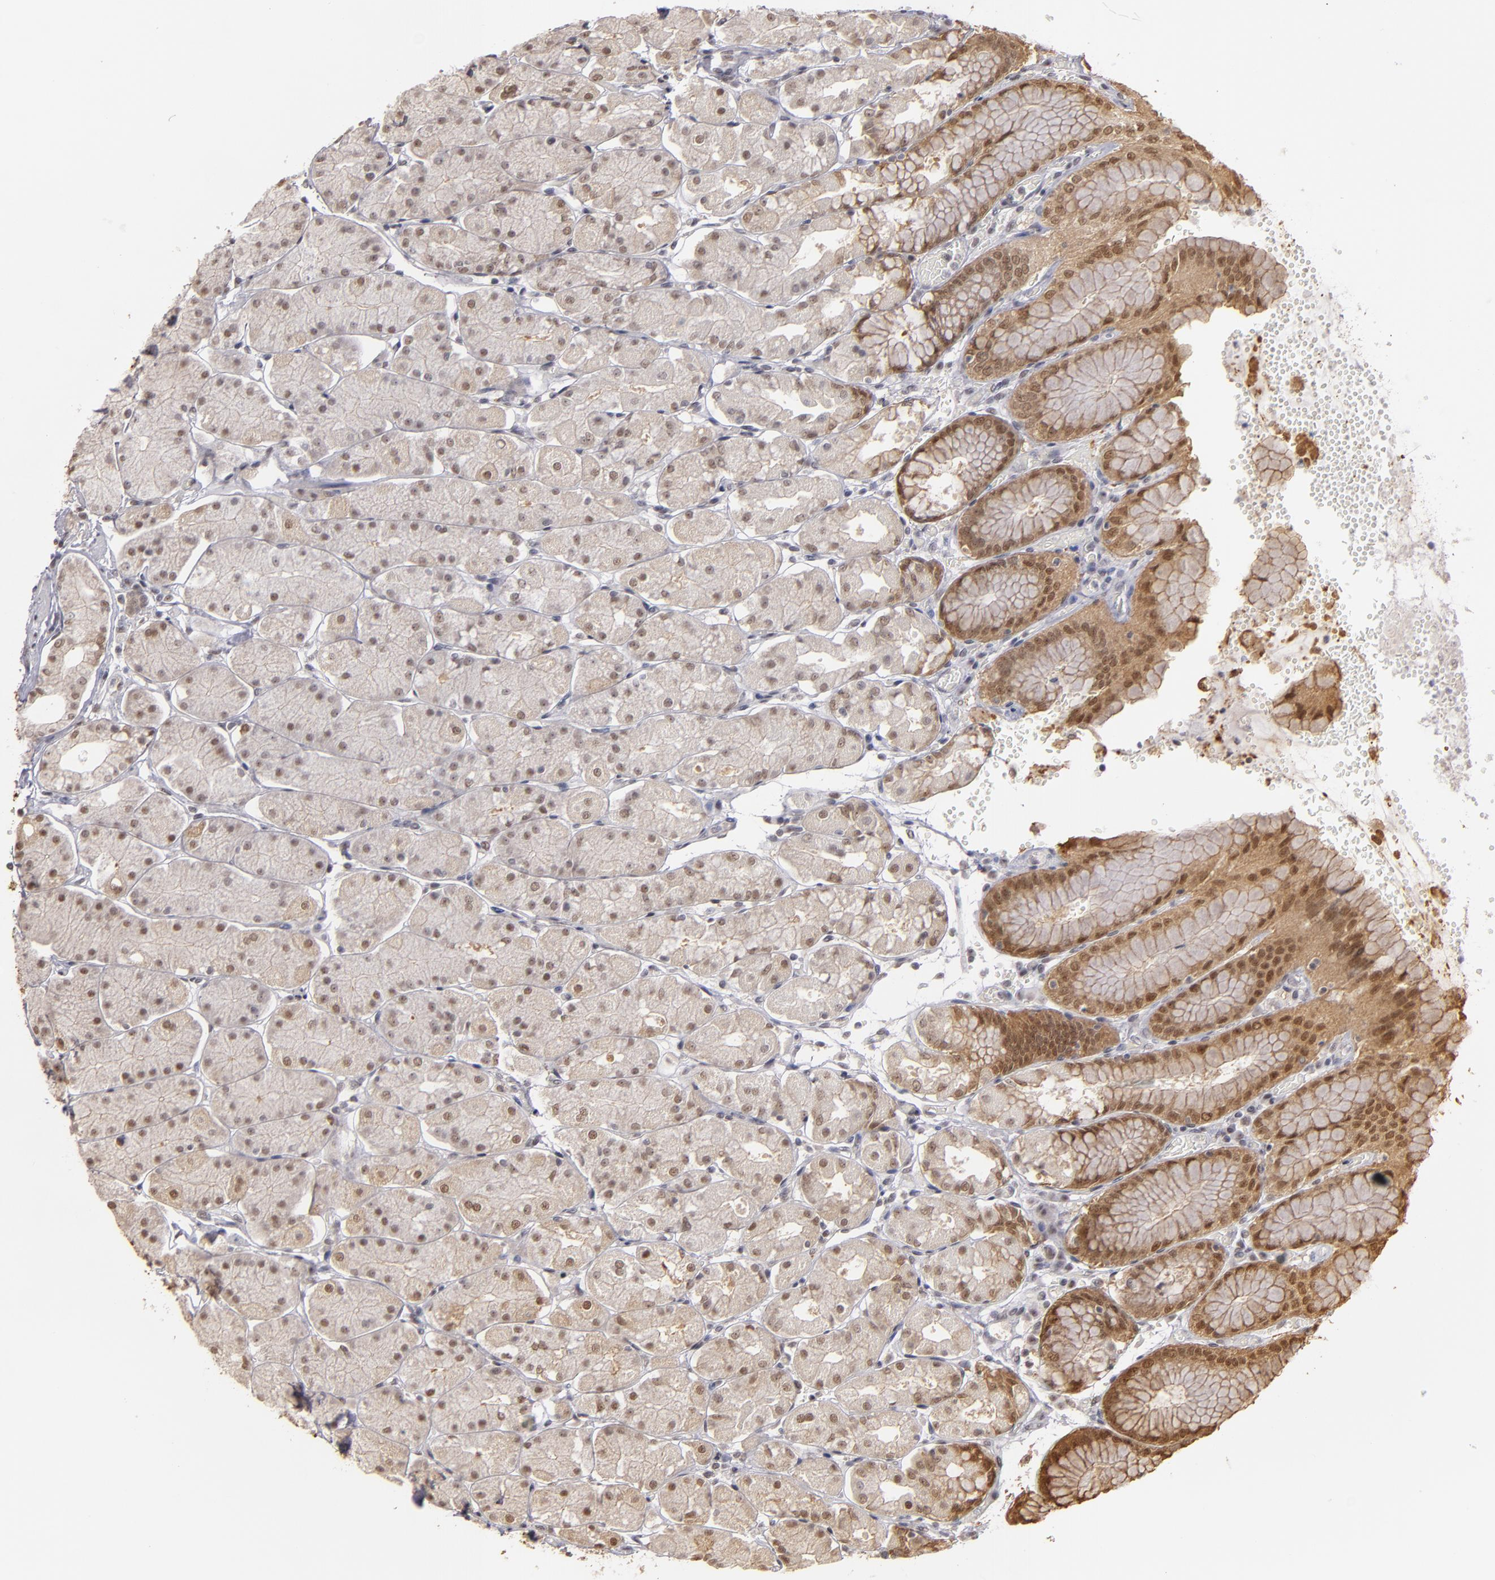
{"staining": {"intensity": "moderate", "quantity": "25%-75%", "location": "cytoplasmic/membranous,nuclear"}, "tissue": "stomach", "cell_type": "Glandular cells", "image_type": "normal", "snomed": [{"axis": "morphology", "description": "Normal tissue, NOS"}, {"axis": "topography", "description": "Stomach, upper"}, {"axis": "topography", "description": "Stomach"}], "caption": "The immunohistochemical stain shows moderate cytoplasmic/membranous,nuclear staining in glandular cells of benign stomach. The staining is performed using DAB (3,3'-diaminobenzidine) brown chromogen to label protein expression. The nuclei are counter-stained blue using hematoxylin.", "gene": "ZNF75A", "patient": {"sex": "male", "age": 76}}